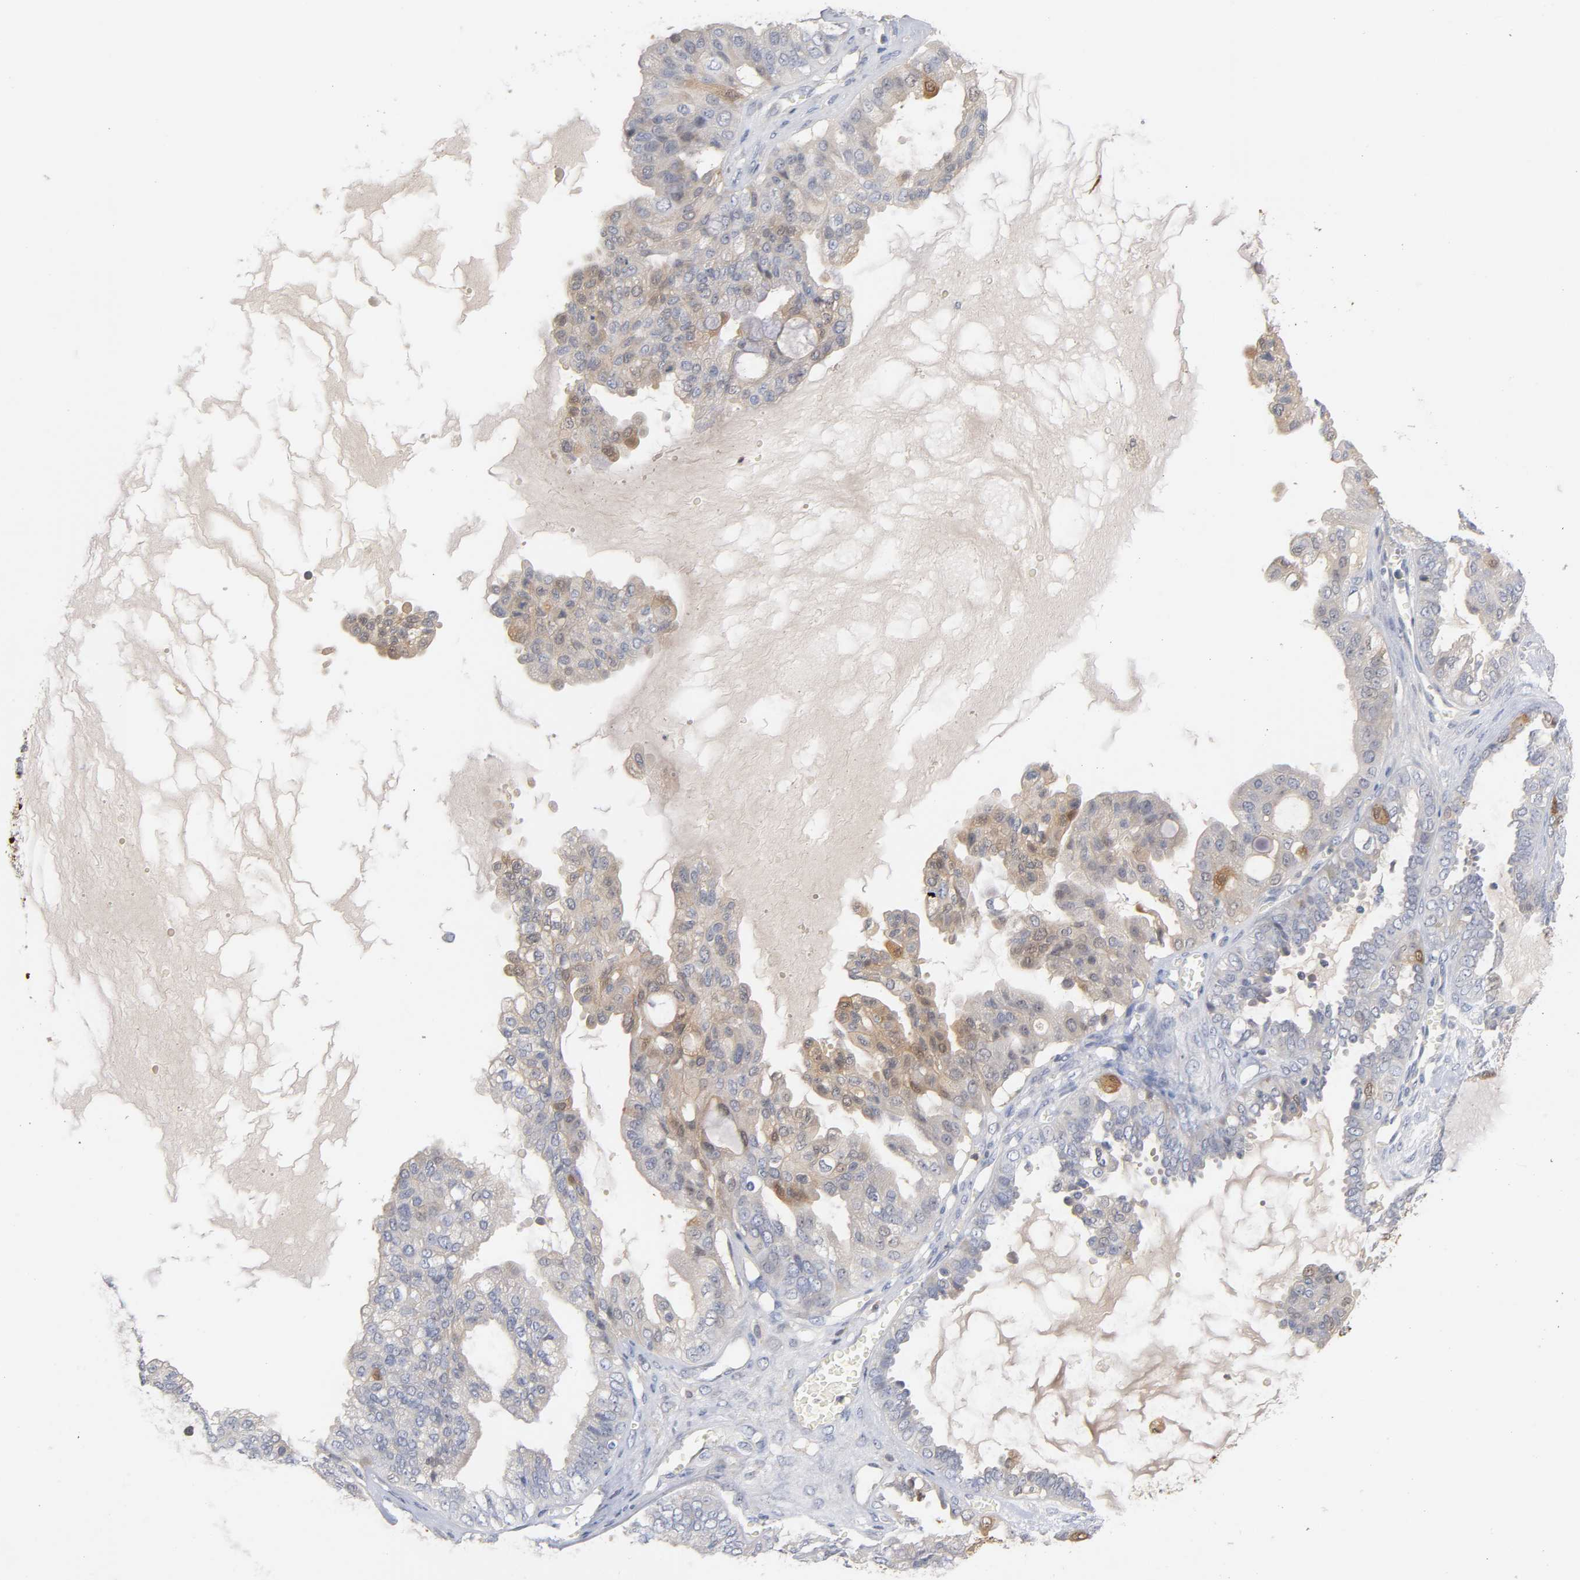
{"staining": {"intensity": "weak", "quantity": "25%-75%", "location": "cytoplasmic/membranous"}, "tissue": "ovarian cancer", "cell_type": "Tumor cells", "image_type": "cancer", "snomed": [{"axis": "morphology", "description": "Carcinoma, NOS"}, {"axis": "morphology", "description": "Carcinoma, endometroid"}, {"axis": "topography", "description": "Ovary"}], "caption": "Weak cytoplasmic/membranous protein positivity is identified in about 25%-75% of tumor cells in endometroid carcinoma (ovarian).", "gene": "IL18", "patient": {"sex": "female", "age": 50}}